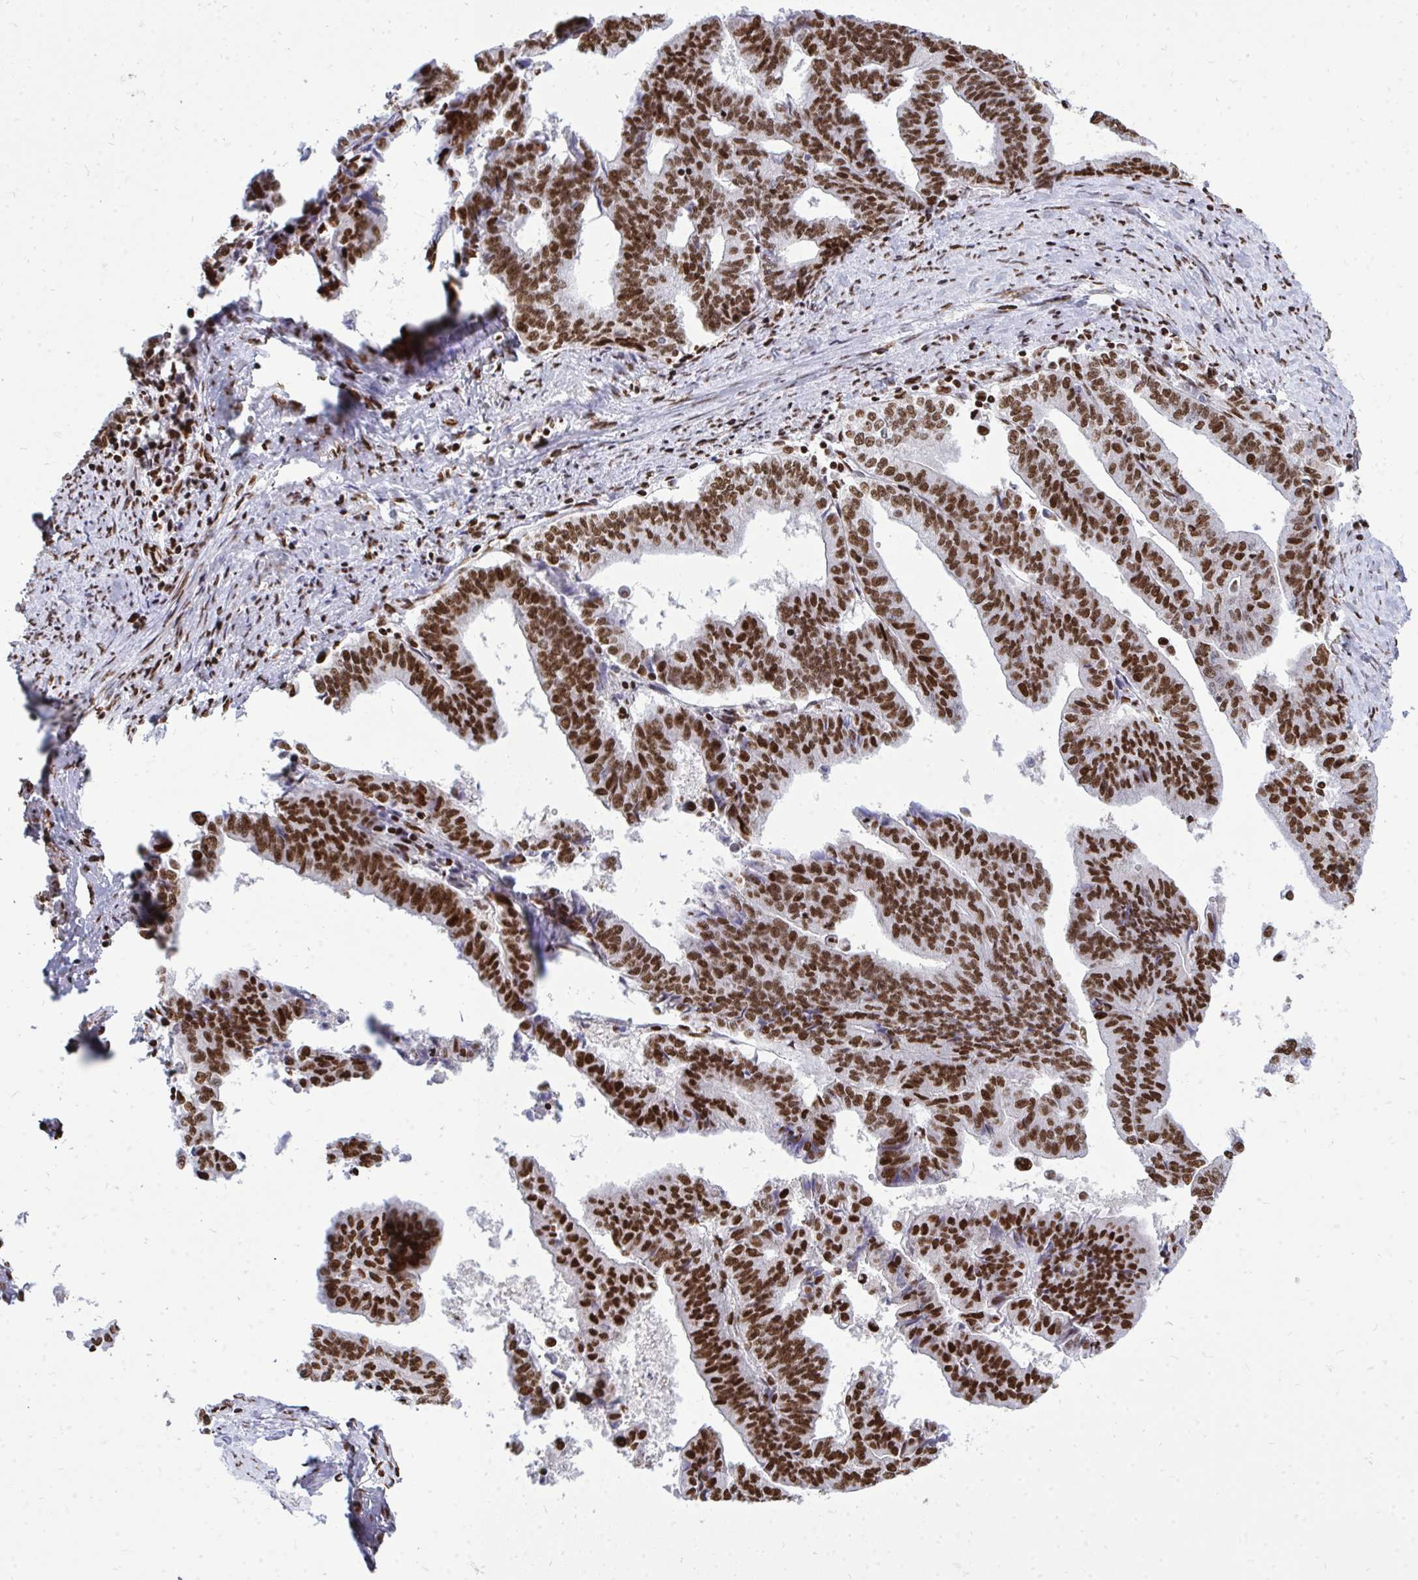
{"staining": {"intensity": "strong", "quantity": ">75%", "location": "nuclear"}, "tissue": "endometrial cancer", "cell_type": "Tumor cells", "image_type": "cancer", "snomed": [{"axis": "morphology", "description": "Adenocarcinoma, NOS"}, {"axis": "topography", "description": "Endometrium"}], "caption": "Endometrial cancer stained with a brown dye exhibits strong nuclear positive positivity in approximately >75% of tumor cells.", "gene": "TBL1Y", "patient": {"sex": "female", "age": 65}}